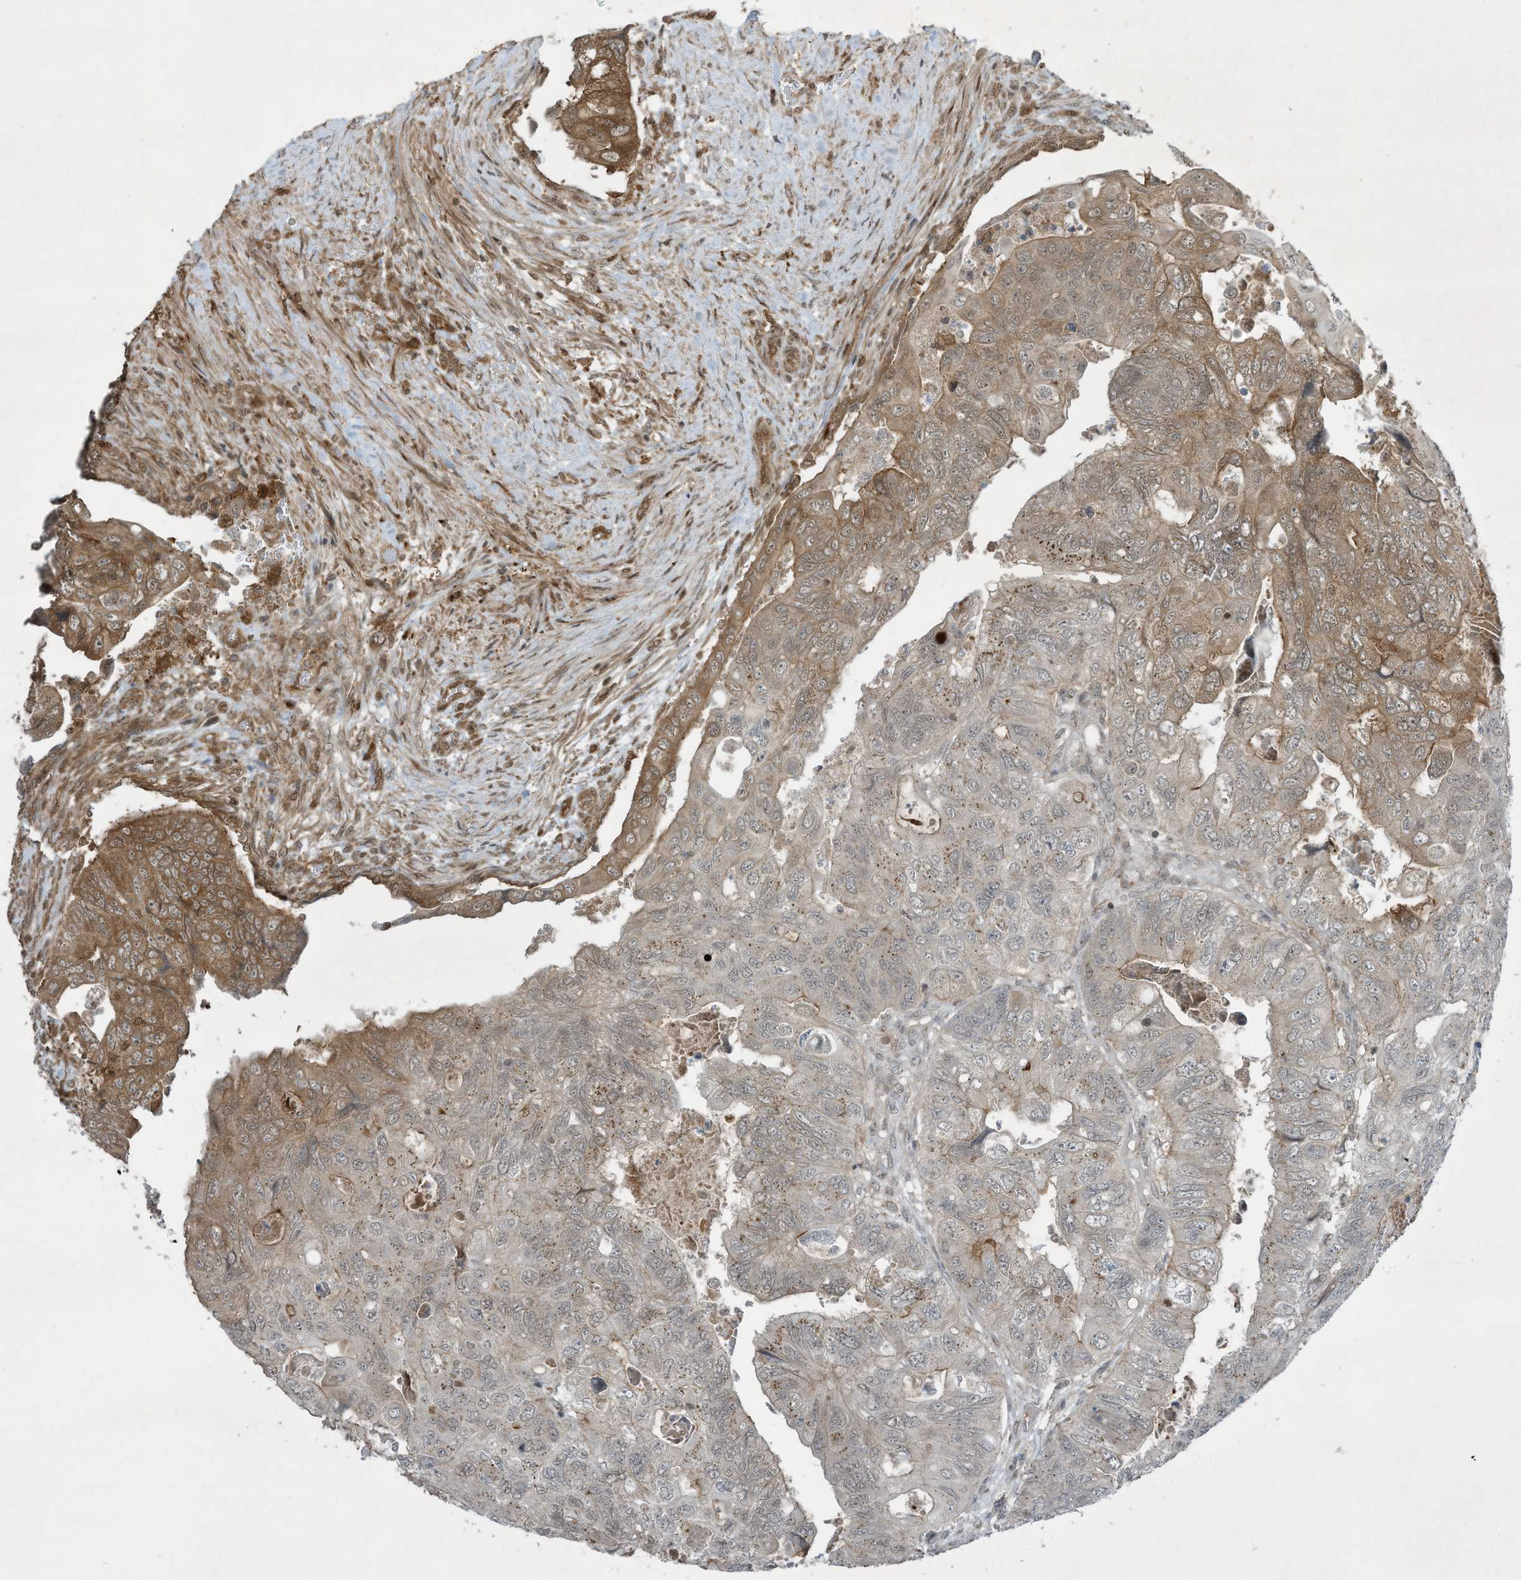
{"staining": {"intensity": "moderate", "quantity": "<25%", "location": "cytoplasmic/membranous"}, "tissue": "colorectal cancer", "cell_type": "Tumor cells", "image_type": "cancer", "snomed": [{"axis": "morphology", "description": "Adenocarcinoma, NOS"}, {"axis": "topography", "description": "Rectum"}], "caption": "IHC staining of colorectal cancer (adenocarcinoma), which exhibits low levels of moderate cytoplasmic/membranous expression in approximately <25% of tumor cells indicating moderate cytoplasmic/membranous protein positivity. The staining was performed using DAB (brown) for protein detection and nuclei were counterstained in hematoxylin (blue).", "gene": "CERT1", "patient": {"sex": "male", "age": 63}}